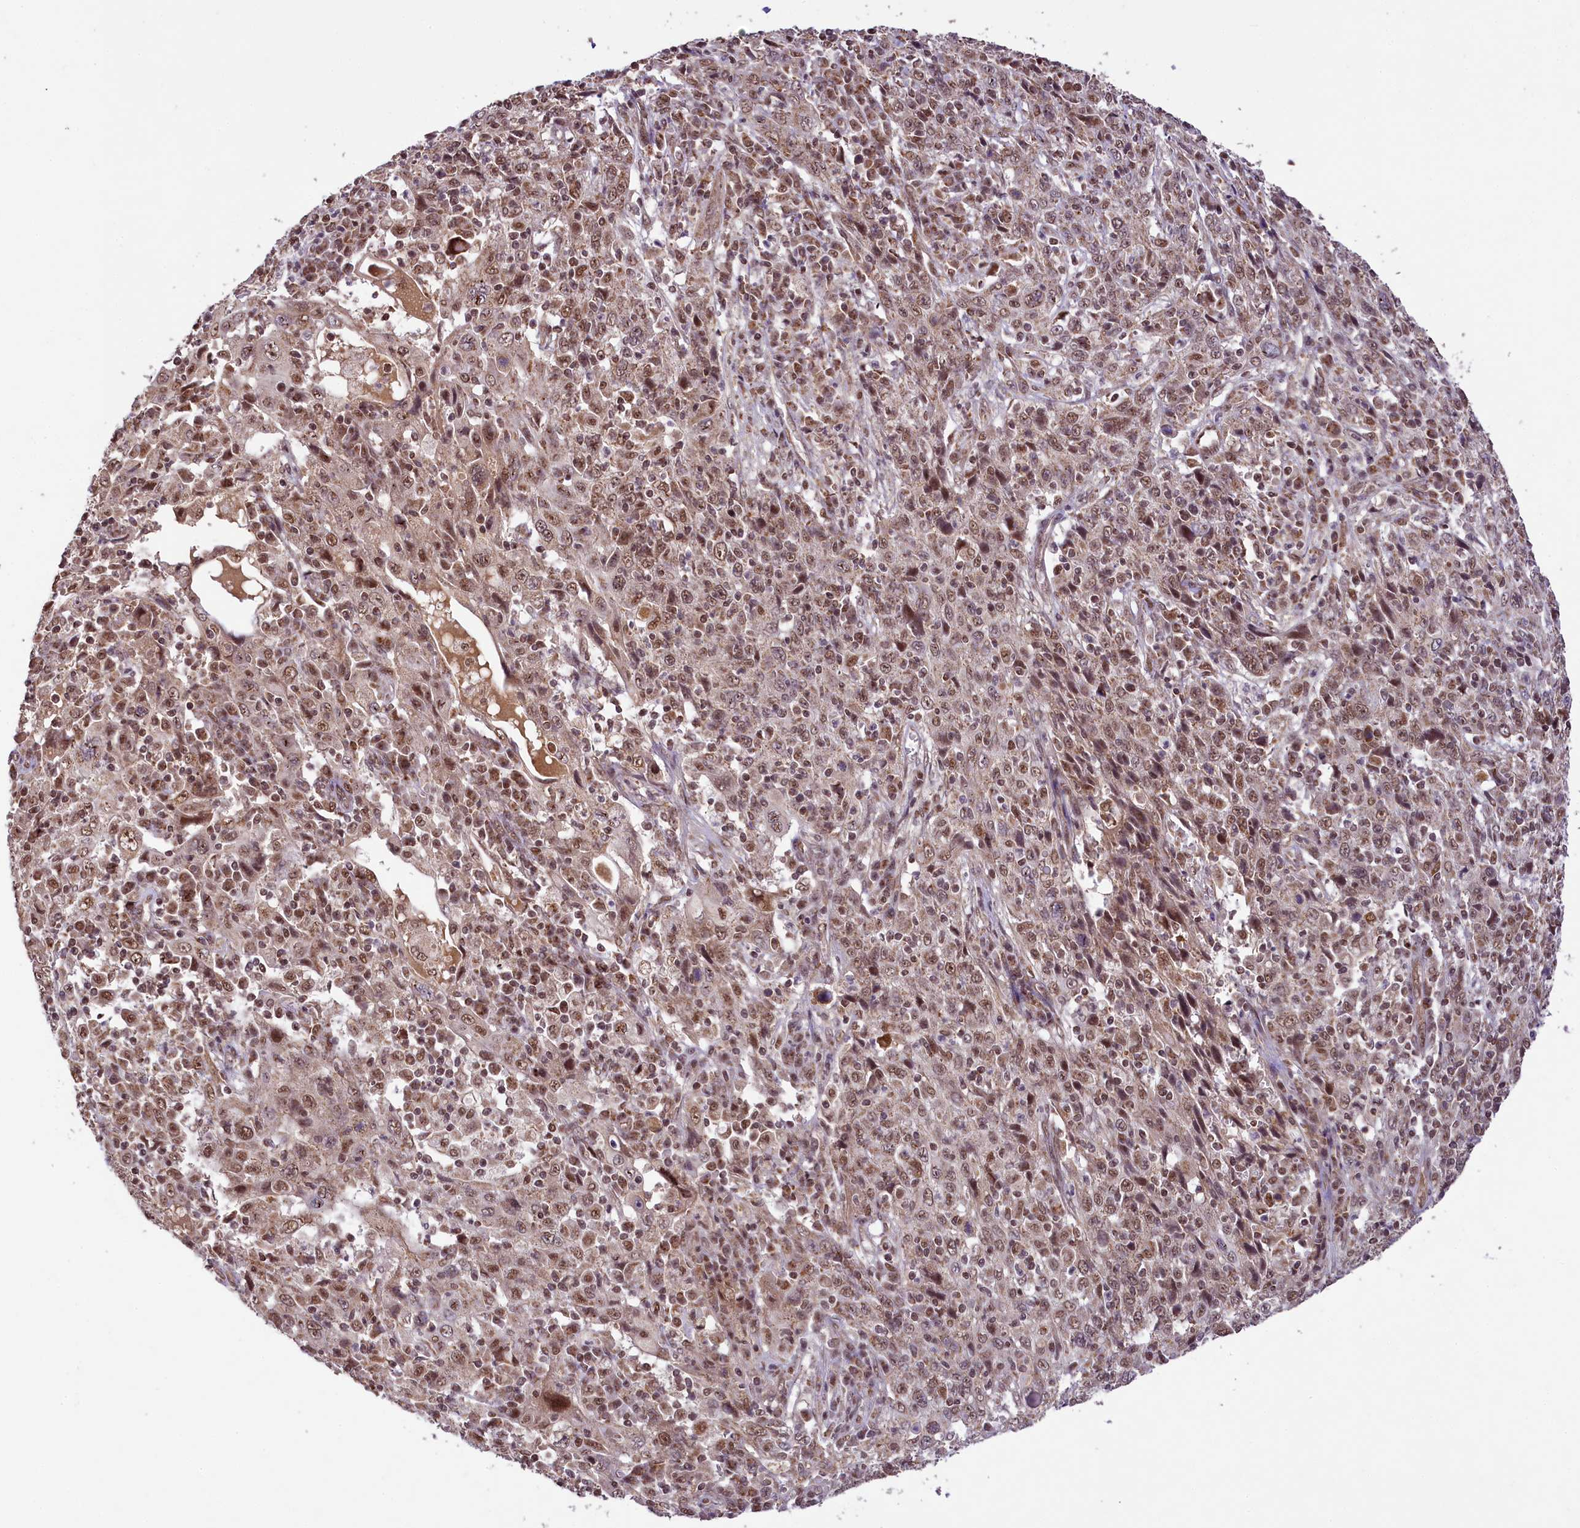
{"staining": {"intensity": "moderate", "quantity": ">75%", "location": "nuclear"}, "tissue": "cervical cancer", "cell_type": "Tumor cells", "image_type": "cancer", "snomed": [{"axis": "morphology", "description": "Squamous cell carcinoma, NOS"}, {"axis": "topography", "description": "Cervix"}], "caption": "High-power microscopy captured an IHC photomicrograph of cervical squamous cell carcinoma, revealing moderate nuclear expression in about >75% of tumor cells. The staining was performed using DAB, with brown indicating positive protein expression. Nuclei are stained blue with hematoxylin.", "gene": "PAF1", "patient": {"sex": "female", "age": 46}}